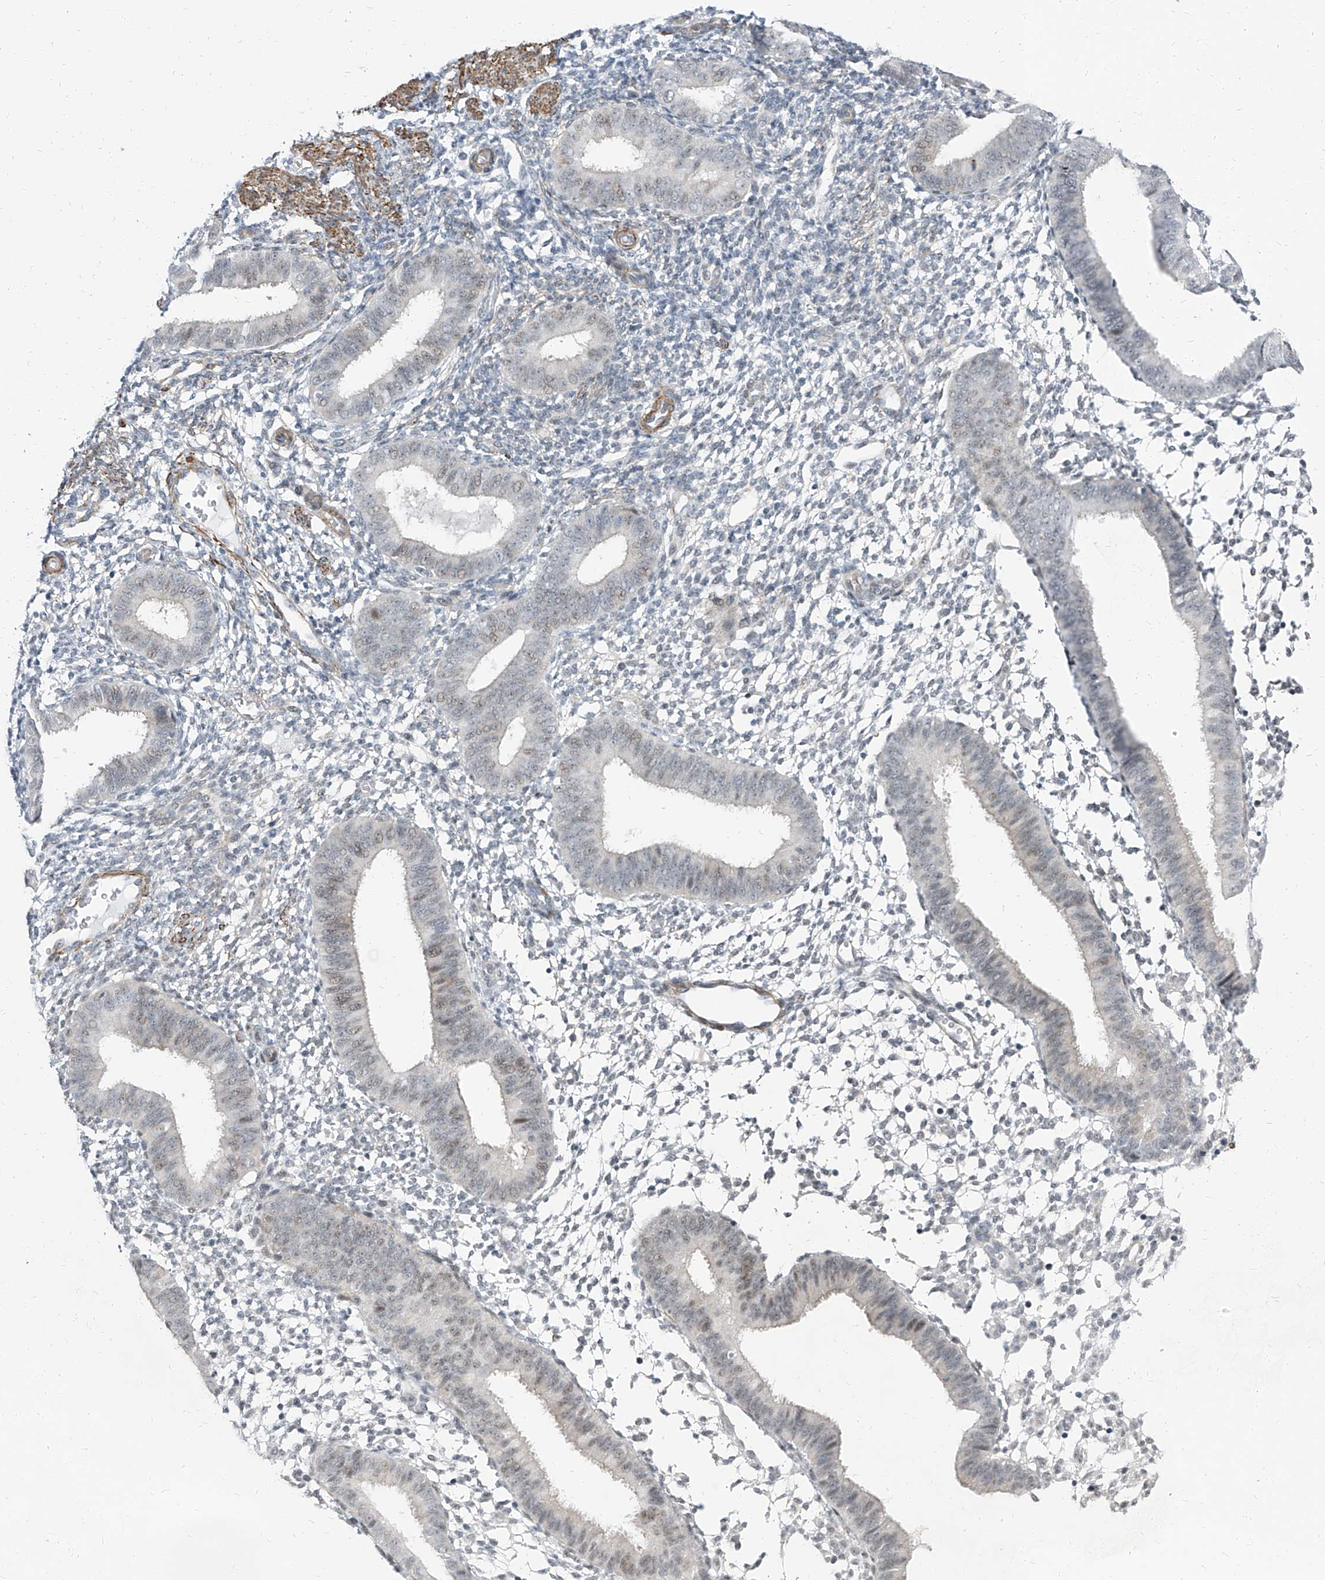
{"staining": {"intensity": "negative", "quantity": "none", "location": "none"}, "tissue": "endometrium", "cell_type": "Cells in endometrial stroma", "image_type": "normal", "snomed": [{"axis": "morphology", "description": "Normal tissue, NOS"}, {"axis": "topography", "description": "Uterus"}, {"axis": "topography", "description": "Endometrium"}], "caption": "Image shows no significant protein positivity in cells in endometrial stroma of unremarkable endometrium.", "gene": "TXLNB", "patient": {"sex": "female", "age": 48}}